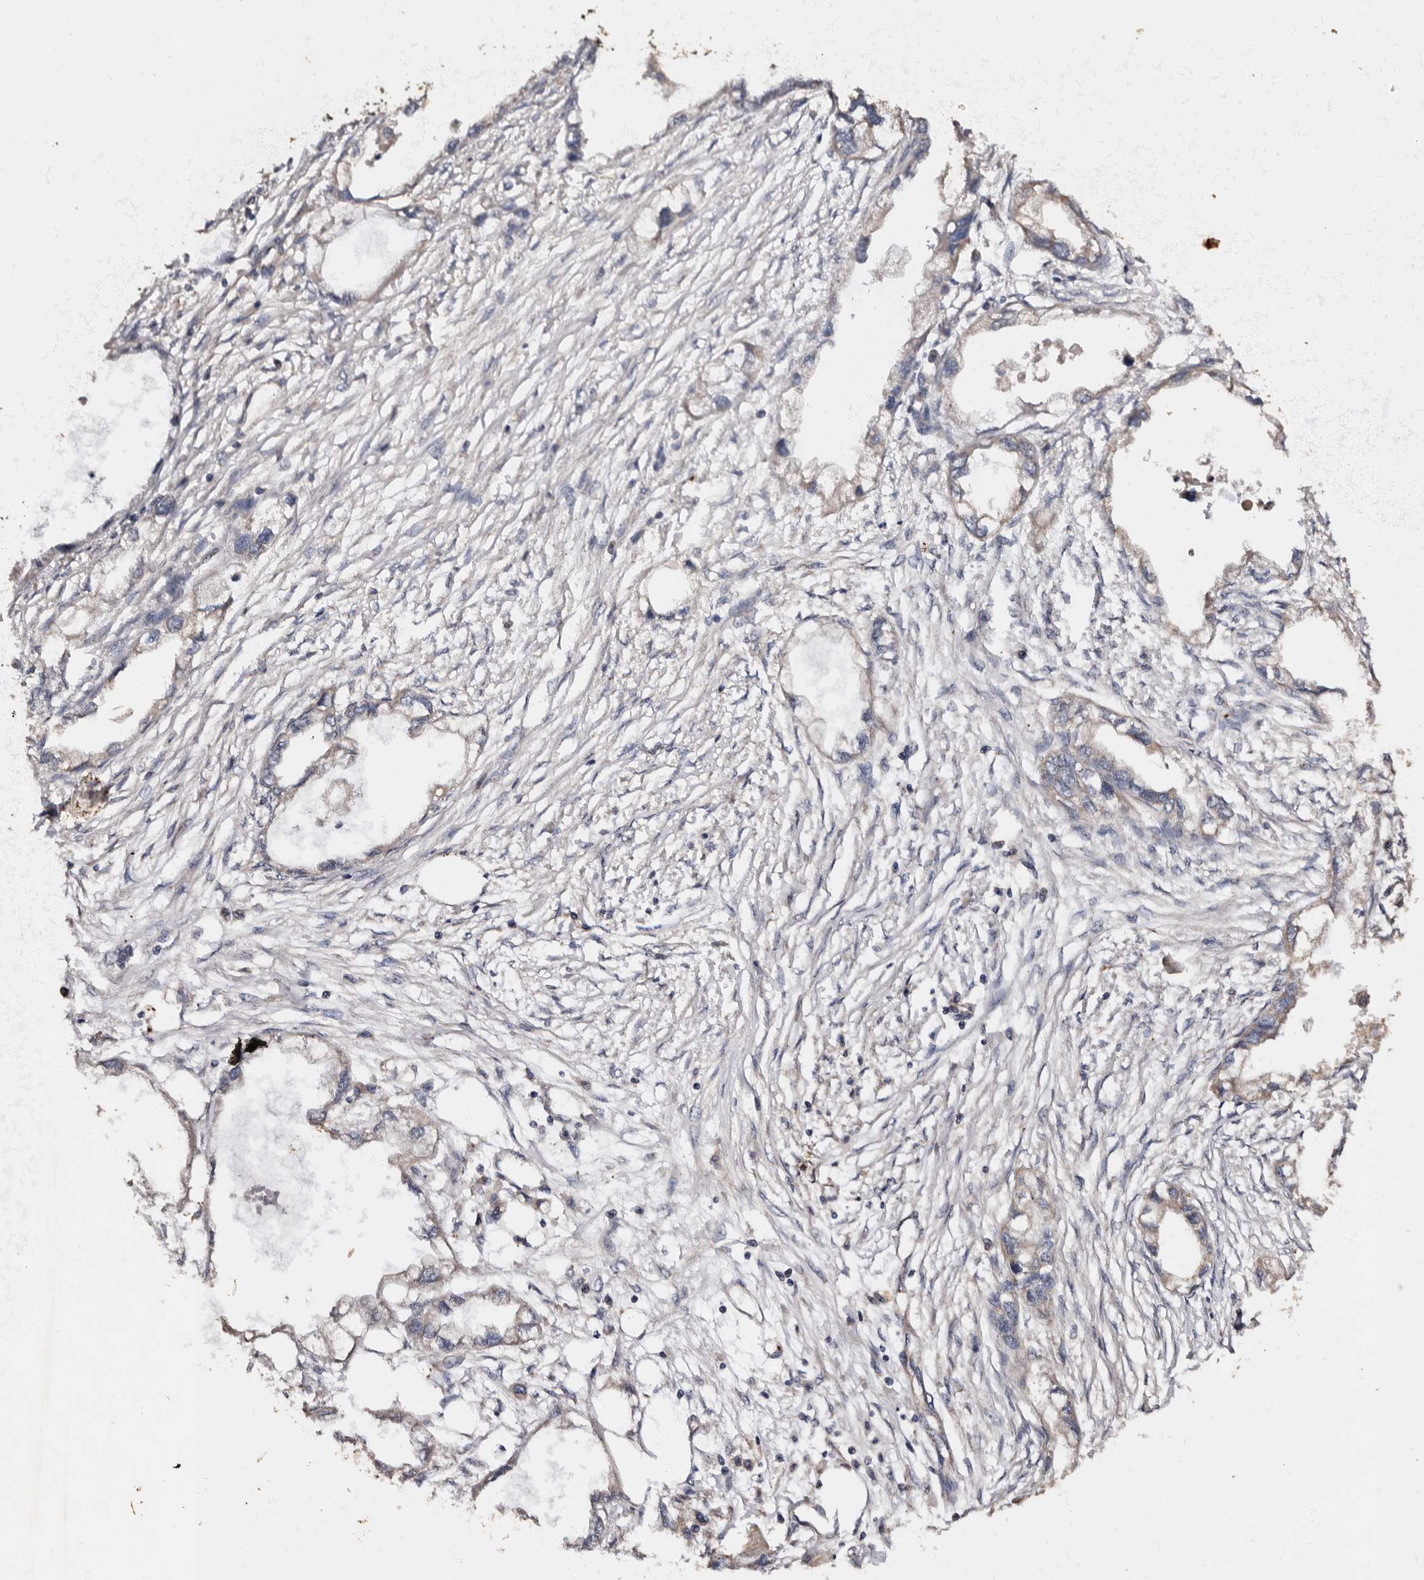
{"staining": {"intensity": "negative", "quantity": "none", "location": "none"}, "tissue": "endometrial cancer", "cell_type": "Tumor cells", "image_type": "cancer", "snomed": [{"axis": "morphology", "description": "Adenocarcinoma, NOS"}, {"axis": "morphology", "description": "Adenocarcinoma, metastatic, NOS"}, {"axis": "topography", "description": "Adipose tissue"}, {"axis": "topography", "description": "Endometrium"}], "caption": "DAB immunohistochemical staining of human adenocarcinoma (endometrial) displays no significant positivity in tumor cells.", "gene": "ADCK5", "patient": {"sex": "female", "age": 67}}